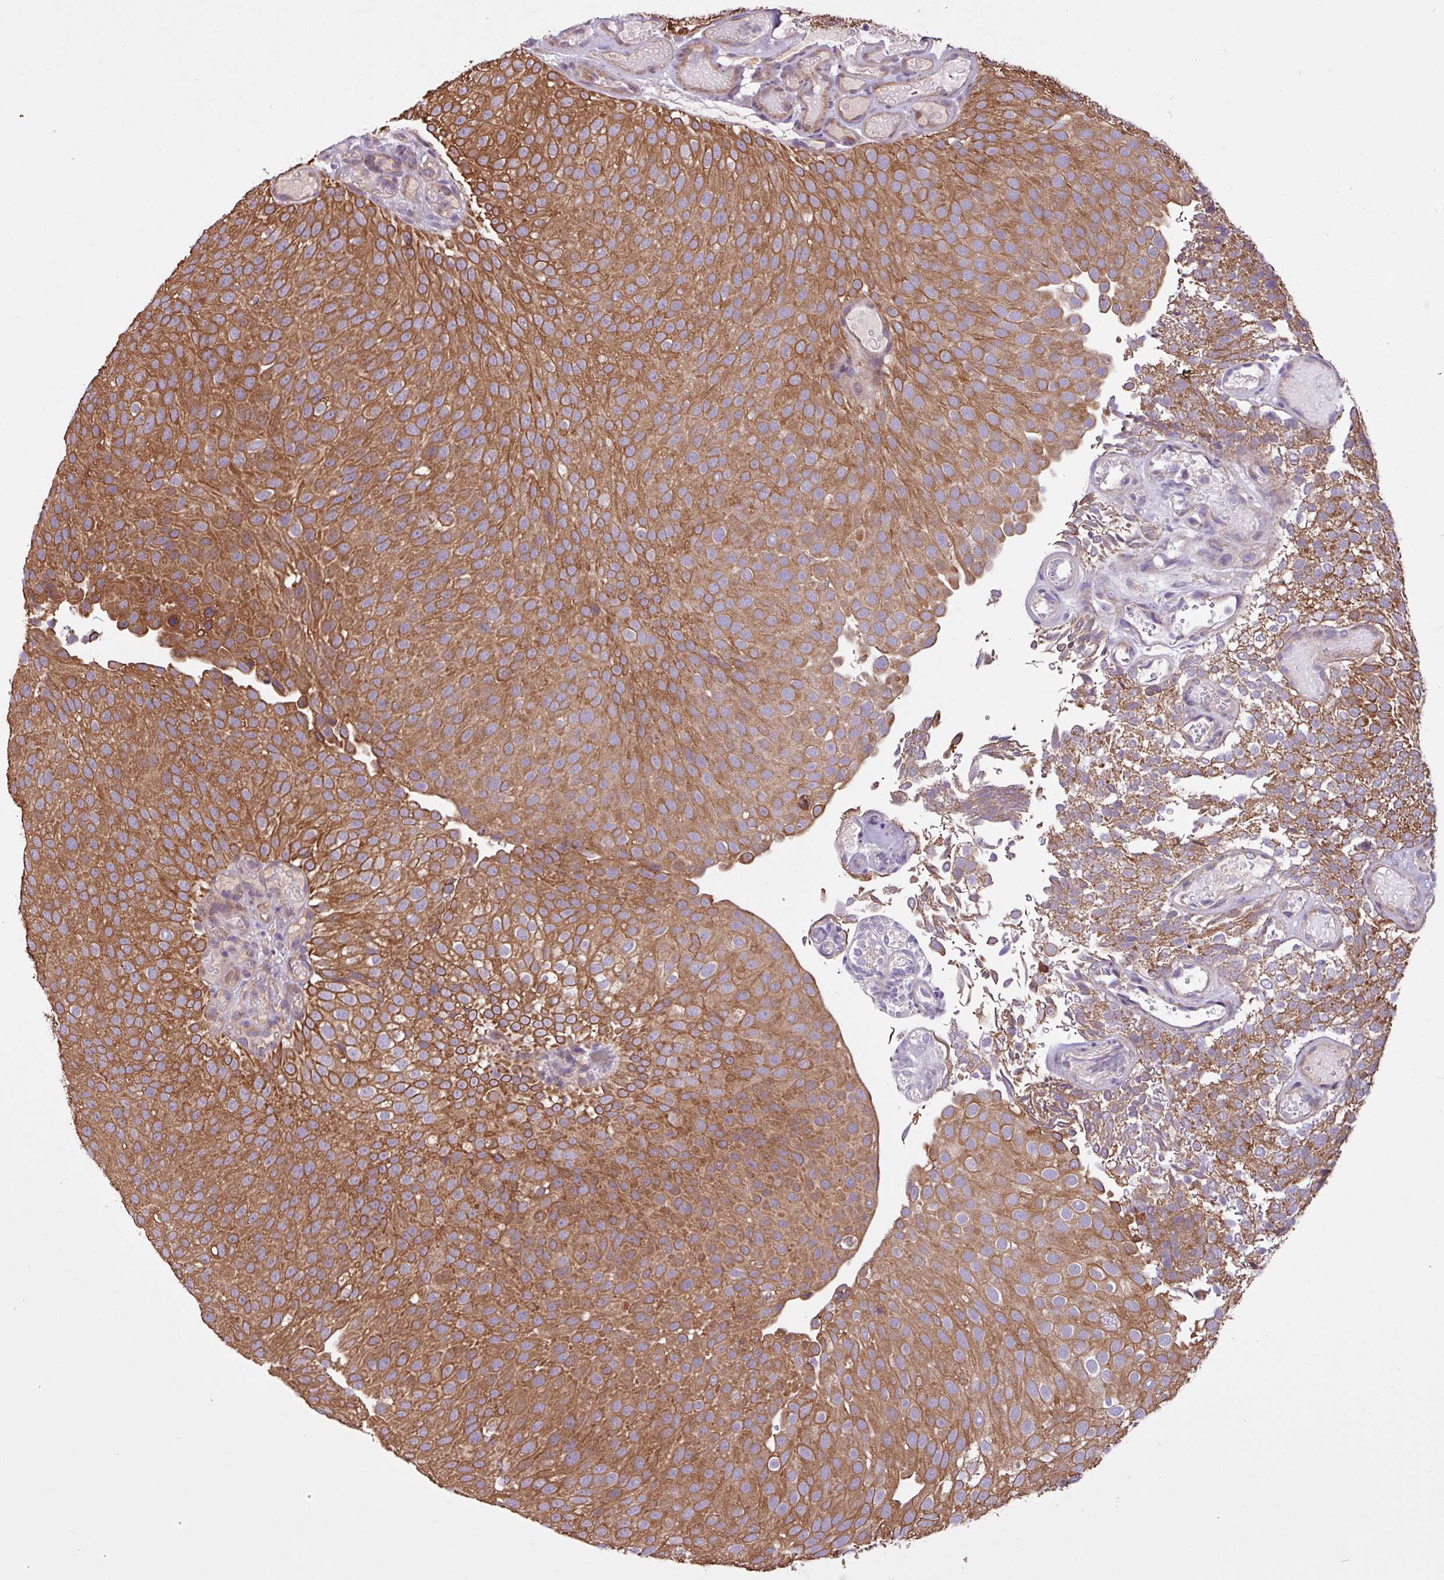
{"staining": {"intensity": "moderate", "quantity": ">75%", "location": "cytoplasmic/membranous"}, "tissue": "urothelial cancer", "cell_type": "Tumor cells", "image_type": "cancer", "snomed": [{"axis": "morphology", "description": "Urothelial carcinoma, Low grade"}, {"axis": "topography", "description": "Urinary bladder"}], "caption": "There is medium levels of moderate cytoplasmic/membranous positivity in tumor cells of low-grade urothelial carcinoma, as demonstrated by immunohistochemical staining (brown color).", "gene": "TIMM10B", "patient": {"sex": "male", "age": 78}}